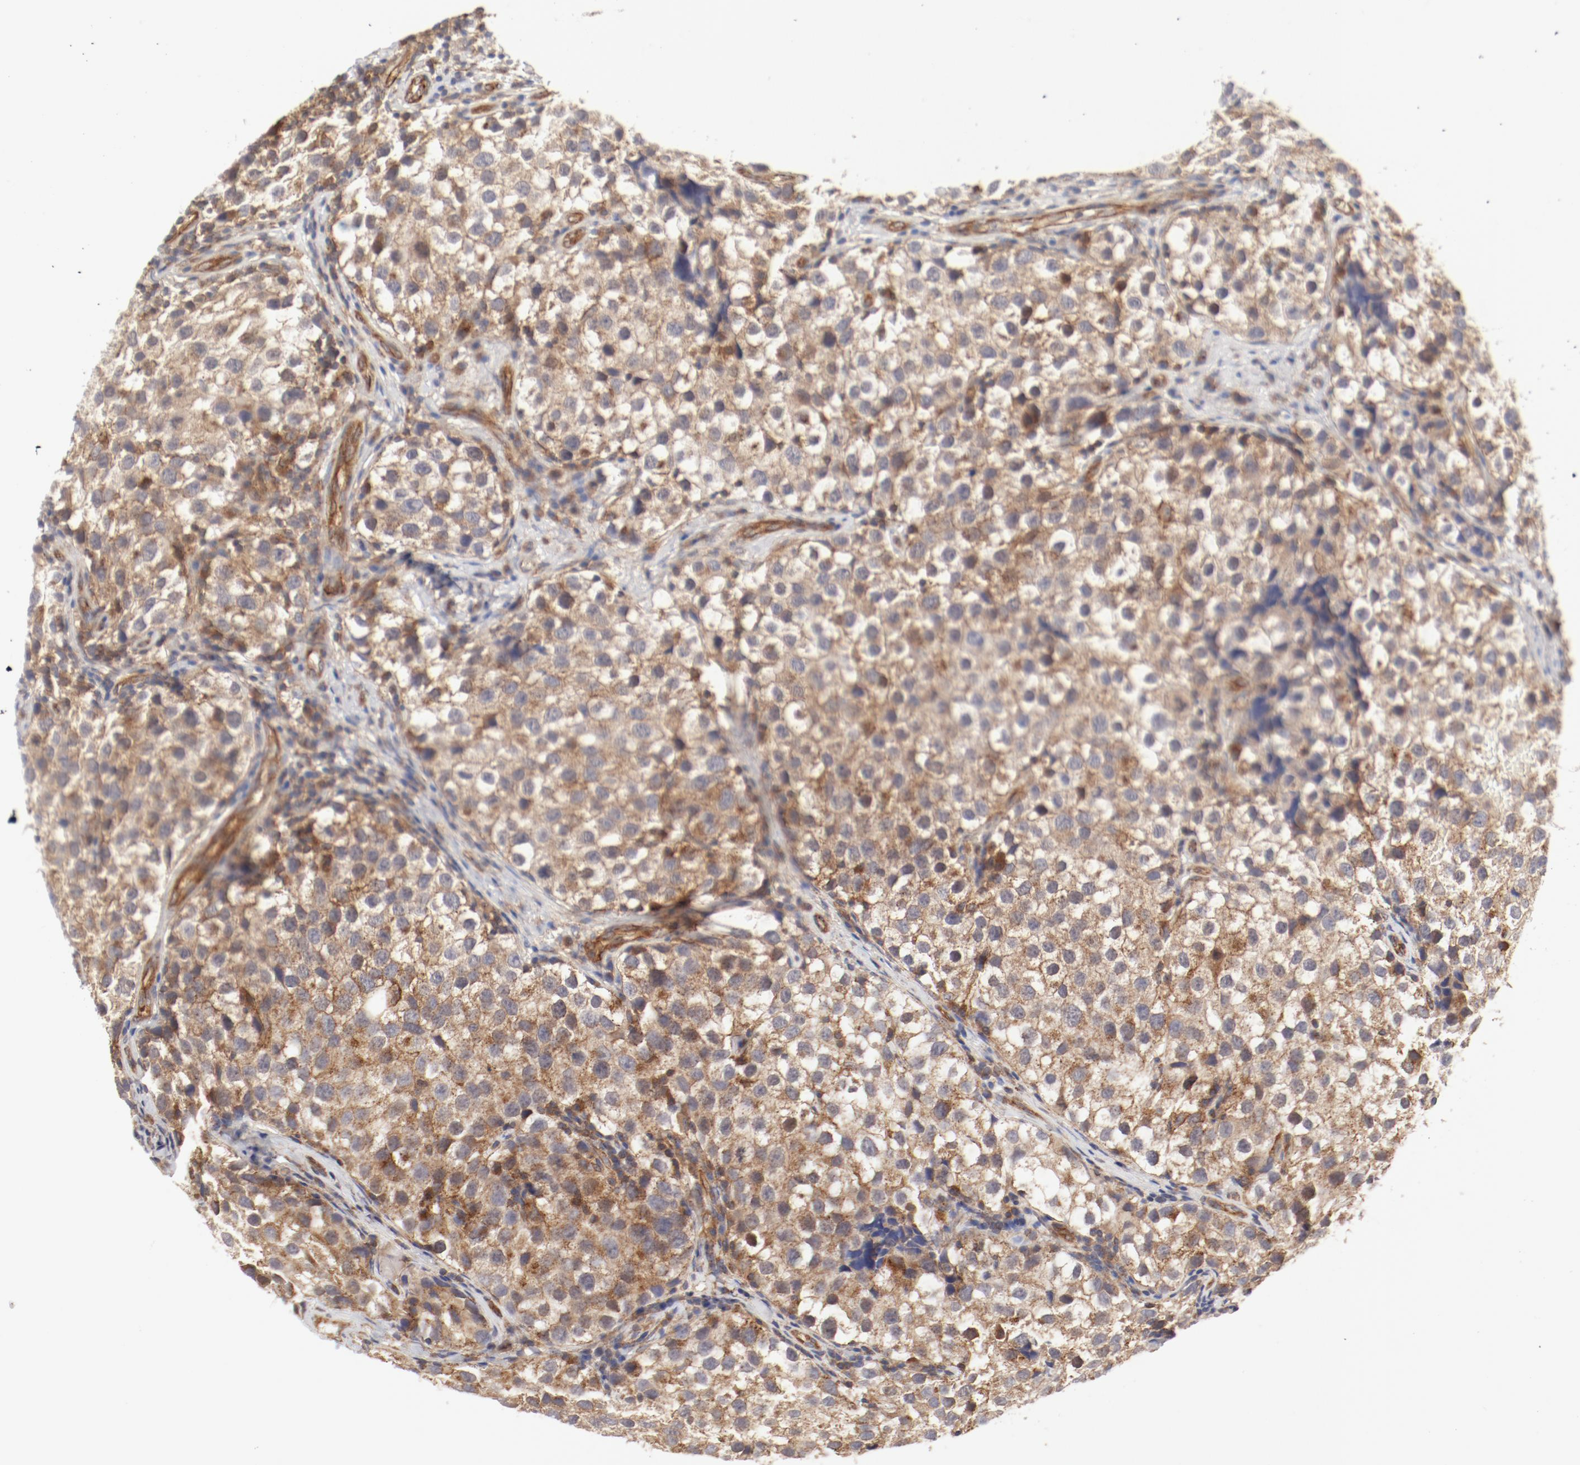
{"staining": {"intensity": "moderate", "quantity": ">75%", "location": "cytoplasmic/membranous"}, "tissue": "testis cancer", "cell_type": "Tumor cells", "image_type": "cancer", "snomed": [{"axis": "morphology", "description": "Seminoma, NOS"}, {"axis": "topography", "description": "Testis"}], "caption": "A high-resolution micrograph shows immunohistochemistry (IHC) staining of testis cancer, which shows moderate cytoplasmic/membranous staining in approximately >75% of tumor cells. The staining was performed using DAB to visualize the protein expression in brown, while the nuclei were stained in blue with hematoxylin (Magnification: 20x).", "gene": "AP2A1", "patient": {"sex": "male", "age": 39}}